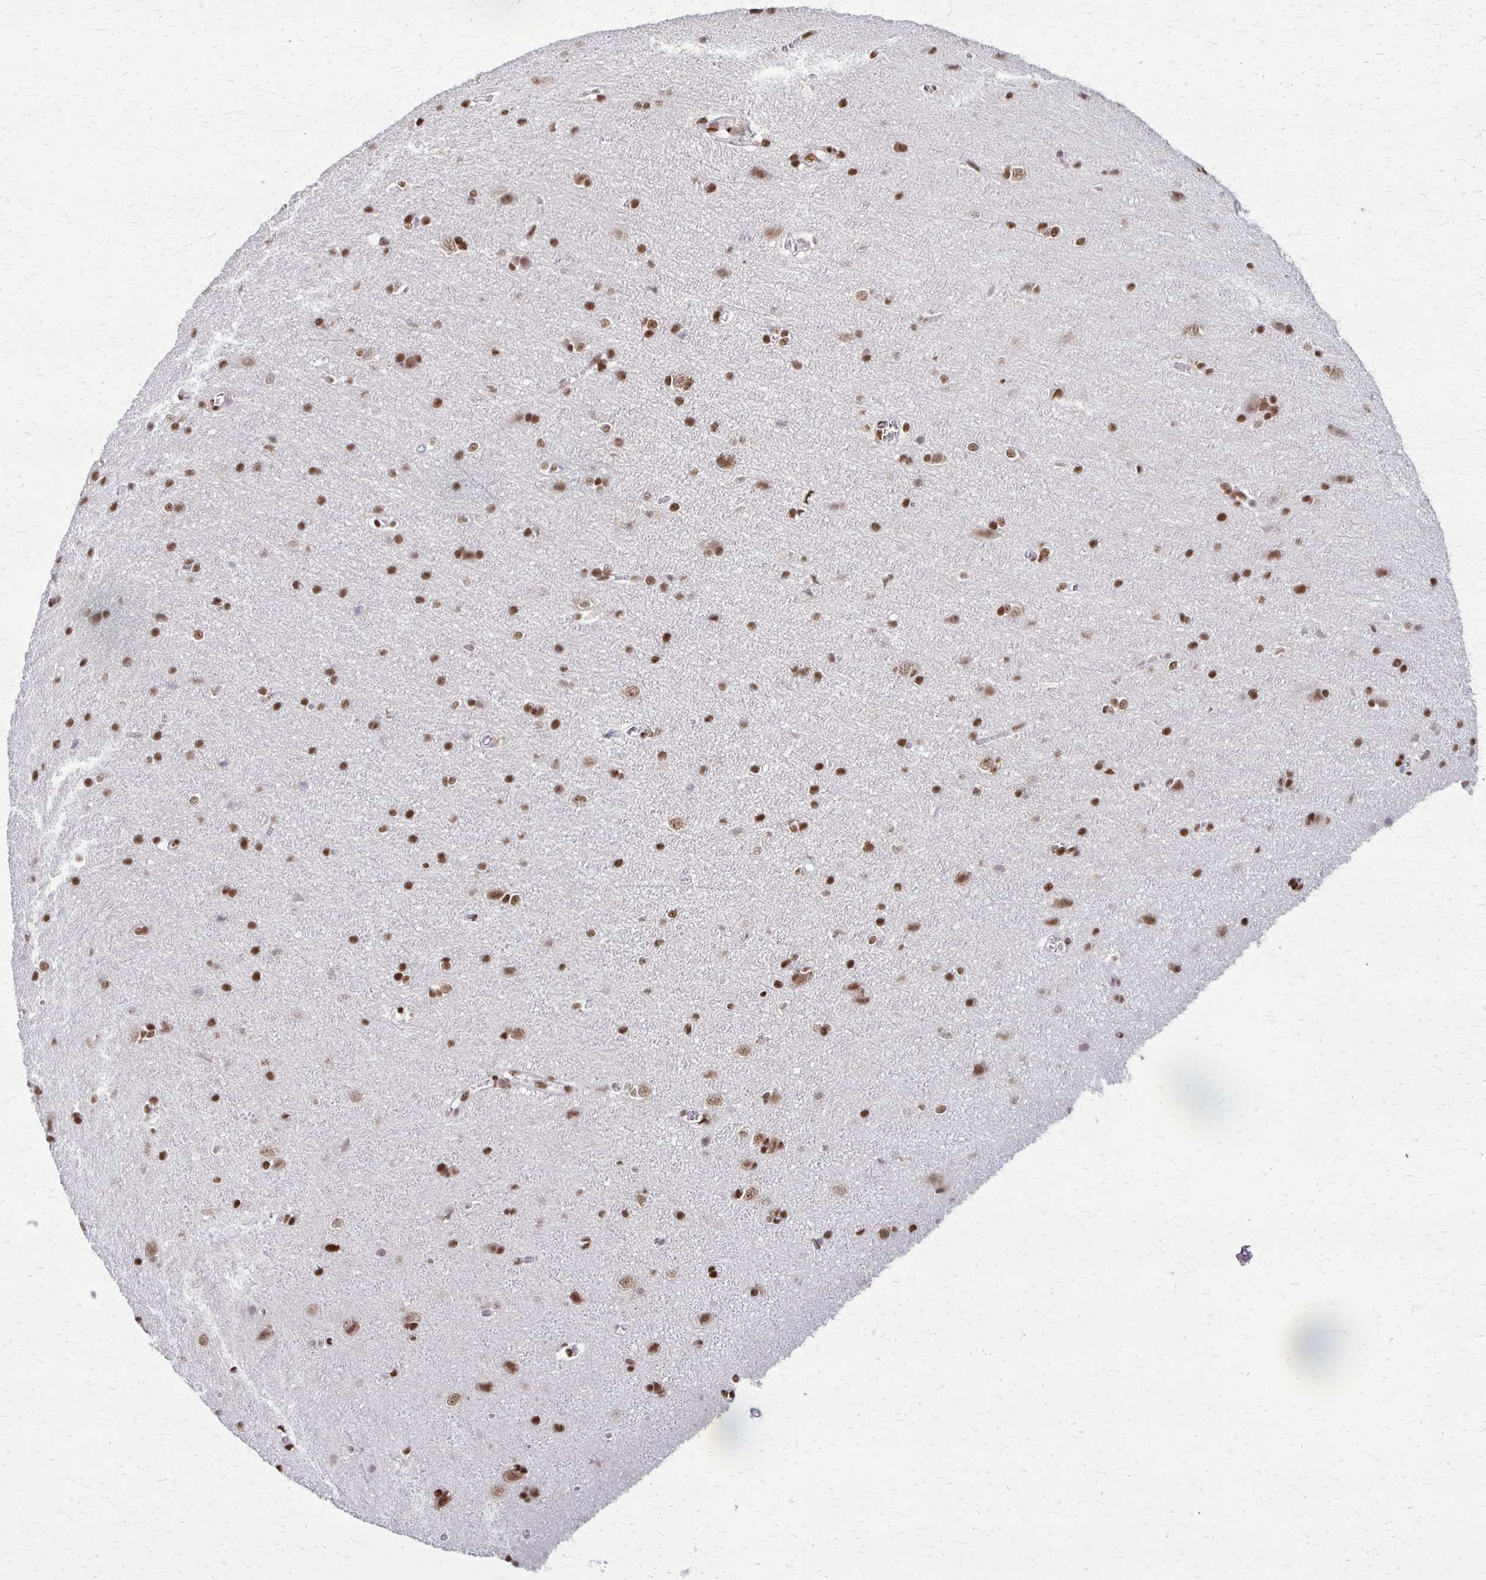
{"staining": {"intensity": "moderate", "quantity": "25%-75%", "location": "nuclear"}, "tissue": "cerebral cortex", "cell_type": "Endothelial cells", "image_type": "normal", "snomed": [{"axis": "morphology", "description": "Normal tissue, NOS"}, {"axis": "topography", "description": "Cerebral cortex"}], "caption": "DAB (3,3'-diaminobenzidine) immunohistochemical staining of benign human cerebral cortex demonstrates moderate nuclear protein staining in approximately 25%-75% of endothelial cells.", "gene": "XRCC6", "patient": {"sex": "male", "age": 37}}